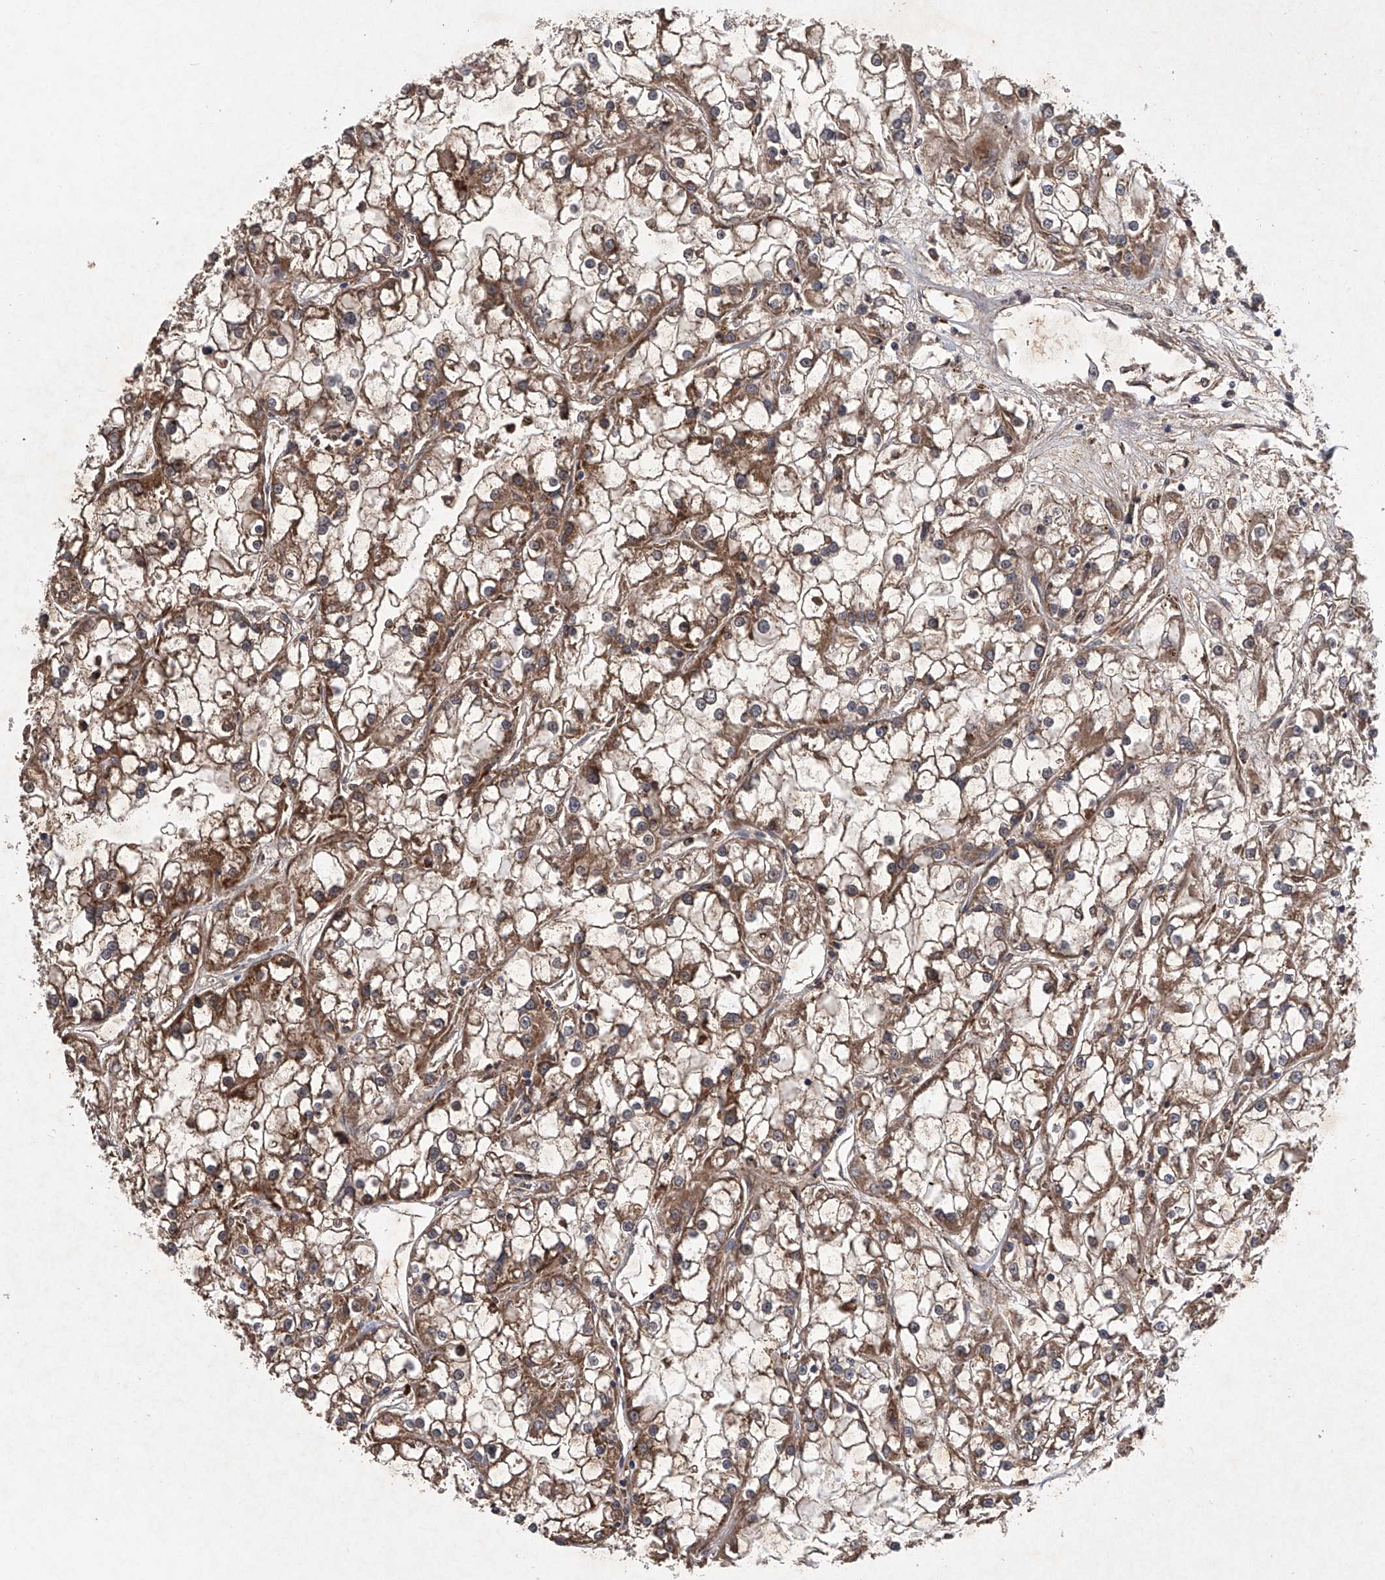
{"staining": {"intensity": "moderate", "quantity": ">75%", "location": "cytoplasmic/membranous"}, "tissue": "renal cancer", "cell_type": "Tumor cells", "image_type": "cancer", "snomed": [{"axis": "morphology", "description": "Adenocarcinoma, NOS"}, {"axis": "topography", "description": "Kidney"}], "caption": "A medium amount of moderate cytoplasmic/membranous expression is appreciated in about >75% of tumor cells in adenocarcinoma (renal) tissue. The staining was performed using DAB (3,3'-diaminobenzidine), with brown indicating positive protein expression. Nuclei are stained blue with hematoxylin.", "gene": "MAP3K11", "patient": {"sex": "female", "age": 52}}